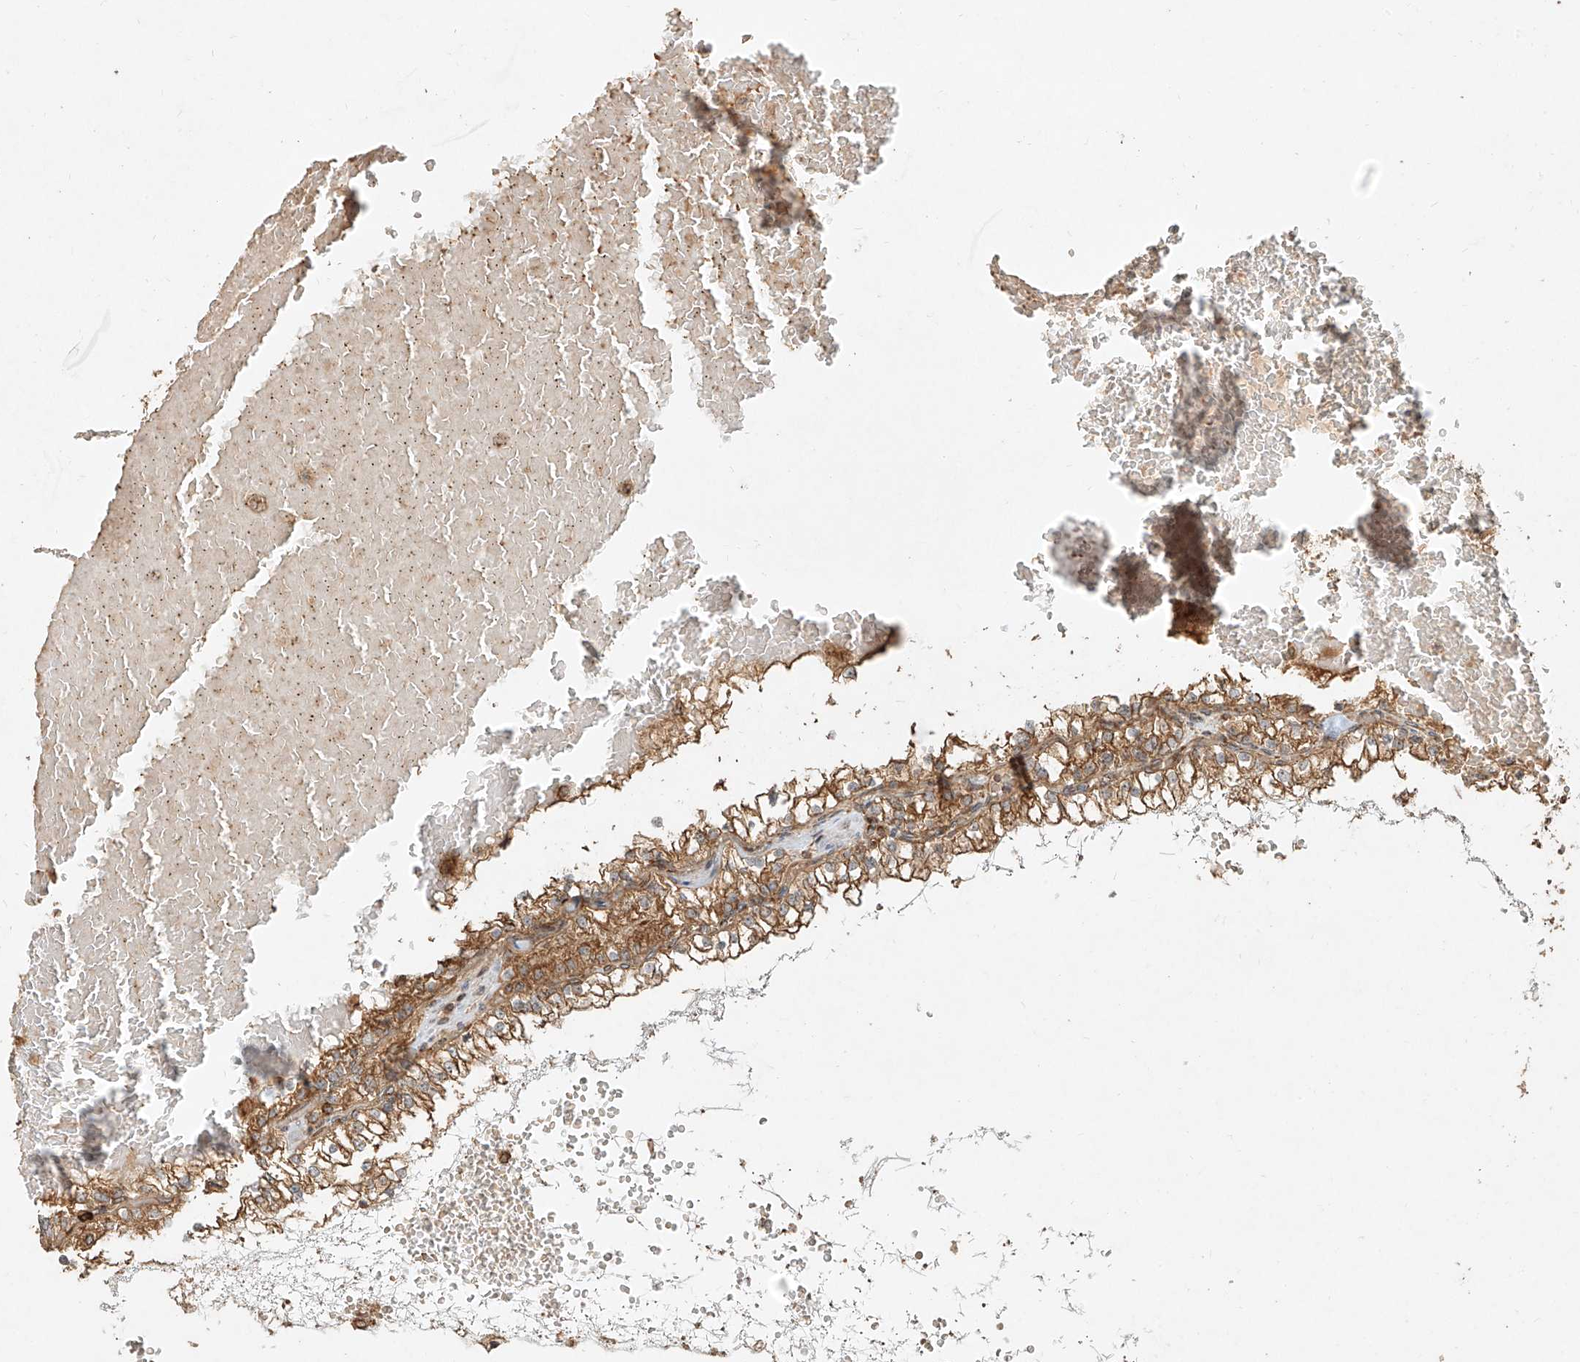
{"staining": {"intensity": "moderate", "quantity": ">75%", "location": "cytoplasmic/membranous"}, "tissue": "renal cancer", "cell_type": "Tumor cells", "image_type": "cancer", "snomed": [{"axis": "morphology", "description": "Adenocarcinoma, NOS"}, {"axis": "topography", "description": "Kidney"}], "caption": "DAB immunohistochemical staining of renal cancer (adenocarcinoma) demonstrates moderate cytoplasmic/membranous protein expression in about >75% of tumor cells.", "gene": "EFNB1", "patient": {"sex": "male", "age": 68}}